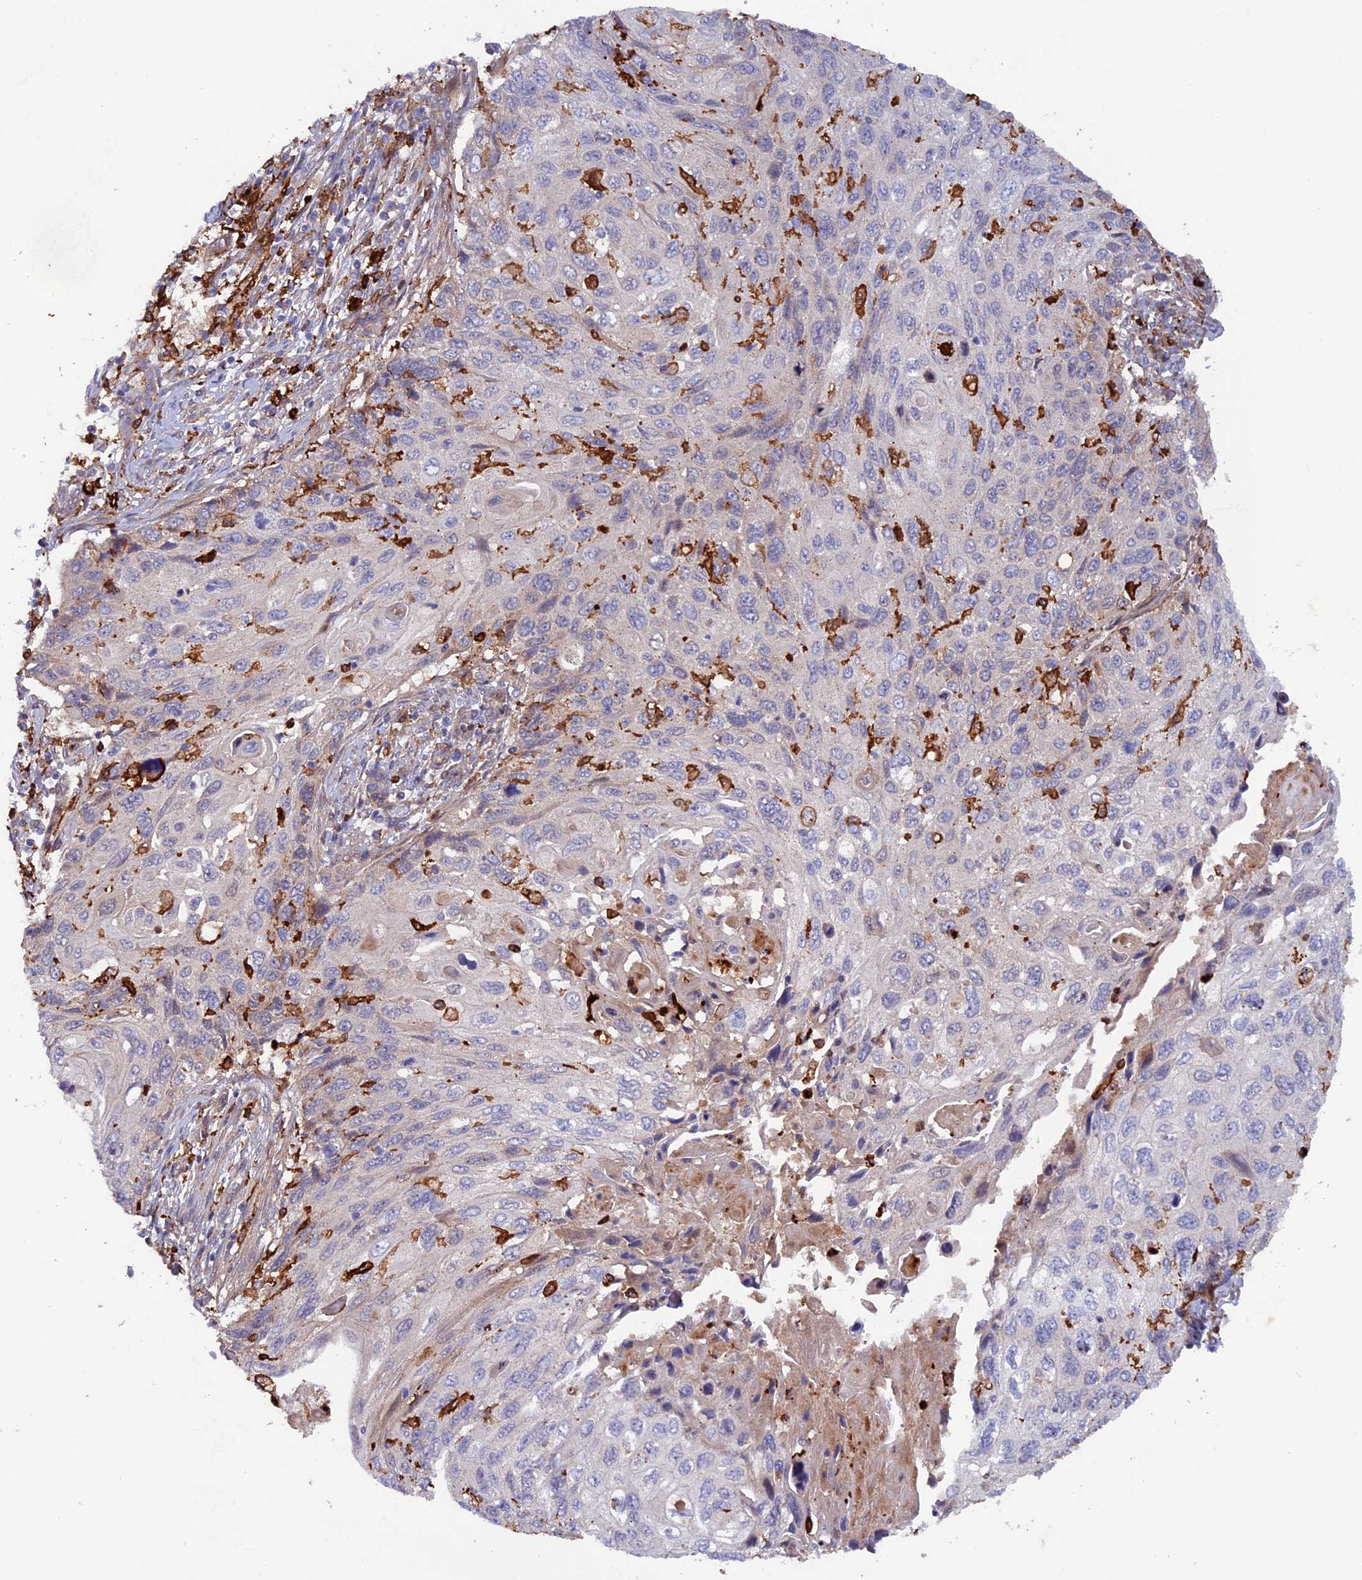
{"staining": {"intensity": "negative", "quantity": "none", "location": "none"}, "tissue": "cervical cancer", "cell_type": "Tumor cells", "image_type": "cancer", "snomed": [{"axis": "morphology", "description": "Squamous cell carcinoma, NOS"}, {"axis": "topography", "description": "Cervix"}], "caption": "Cervical squamous cell carcinoma was stained to show a protein in brown. There is no significant expression in tumor cells. (DAB immunohistochemistry (IHC) with hematoxylin counter stain).", "gene": "FERMT1", "patient": {"sex": "female", "age": 70}}